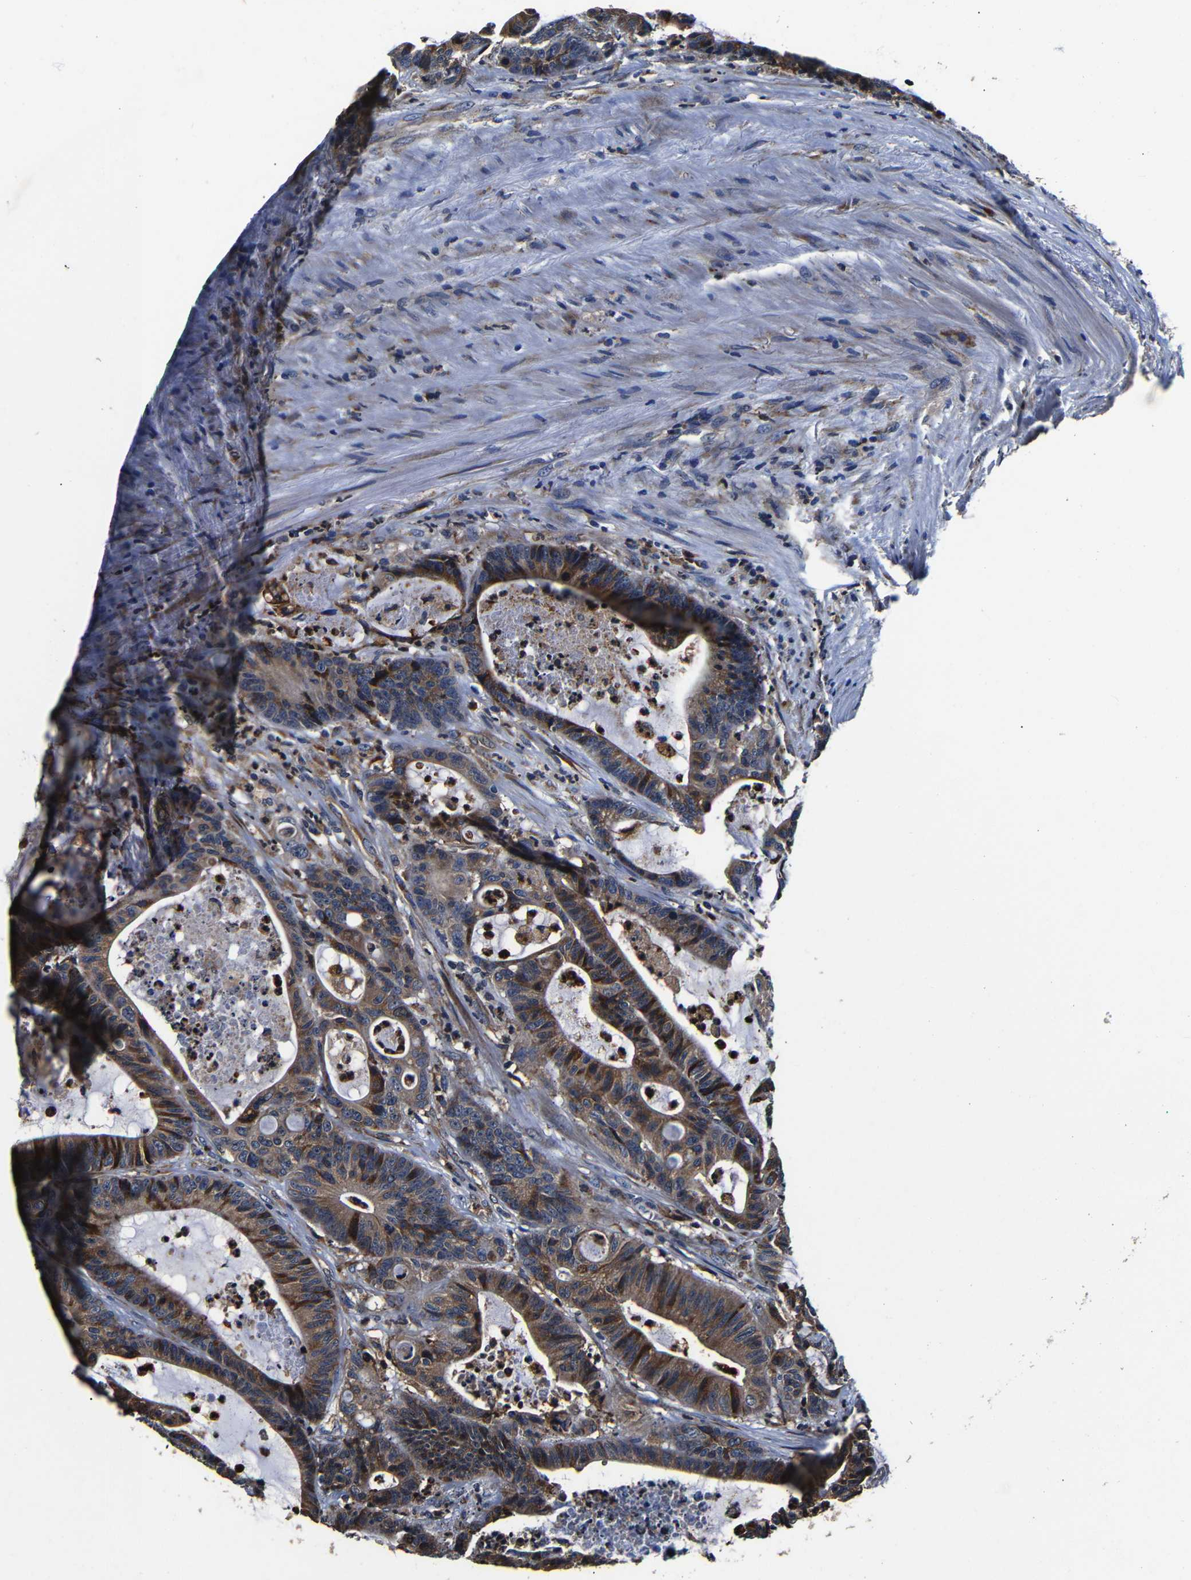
{"staining": {"intensity": "moderate", "quantity": ">75%", "location": "cytoplasmic/membranous"}, "tissue": "colorectal cancer", "cell_type": "Tumor cells", "image_type": "cancer", "snomed": [{"axis": "morphology", "description": "Adenocarcinoma, NOS"}, {"axis": "topography", "description": "Colon"}], "caption": "Colorectal cancer tissue exhibits moderate cytoplasmic/membranous expression in about >75% of tumor cells, visualized by immunohistochemistry.", "gene": "SCN9A", "patient": {"sex": "female", "age": 84}}